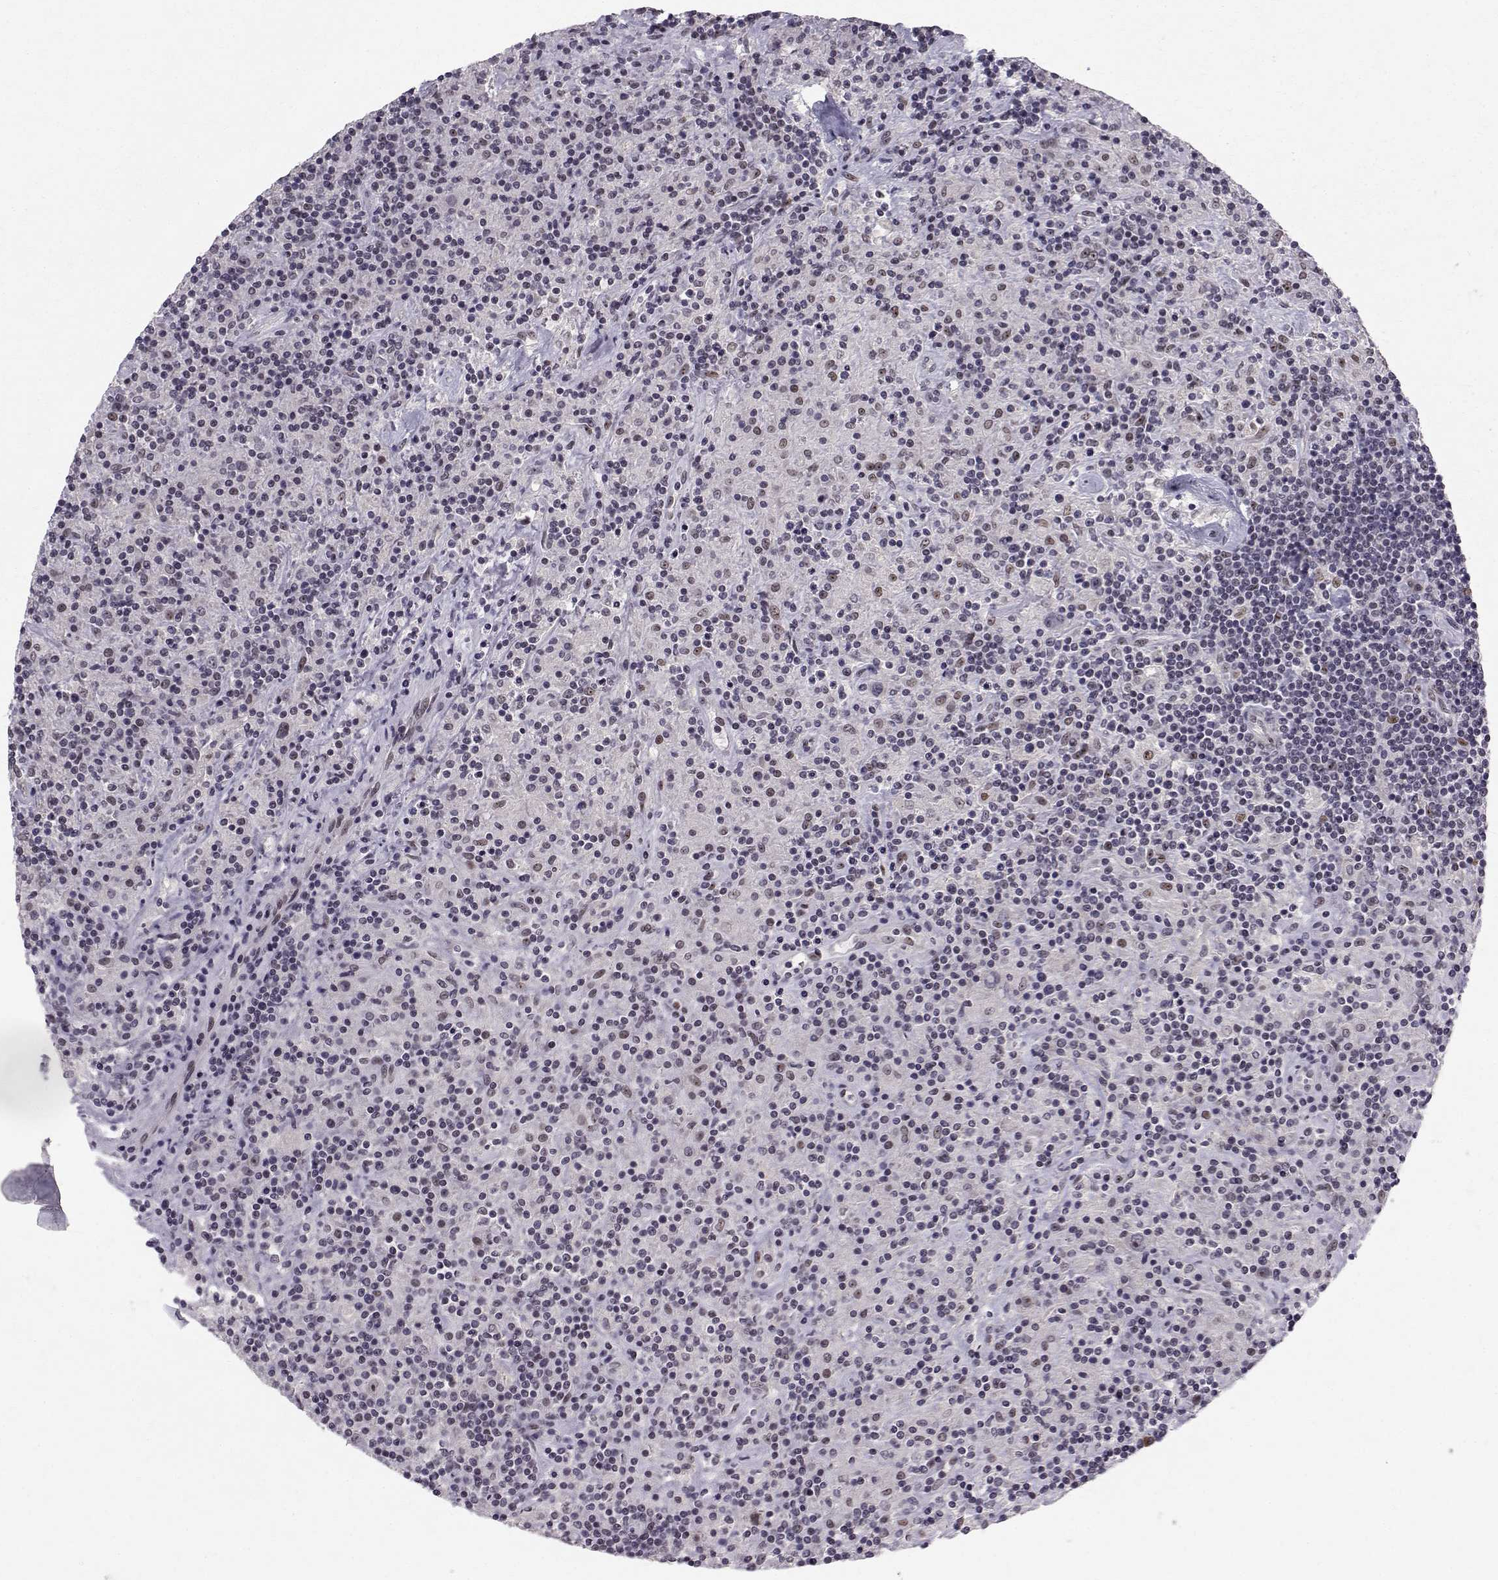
{"staining": {"intensity": "negative", "quantity": "none", "location": "none"}, "tissue": "lymphoma", "cell_type": "Tumor cells", "image_type": "cancer", "snomed": [{"axis": "morphology", "description": "Hodgkin's disease, NOS"}, {"axis": "topography", "description": "Lymph node"}], "caption": "Tumor cells are negative for brown protein staining in Hodgkin's disease.", "gene": "RPP38", "patient": {"sex": "male", "age": 70}}